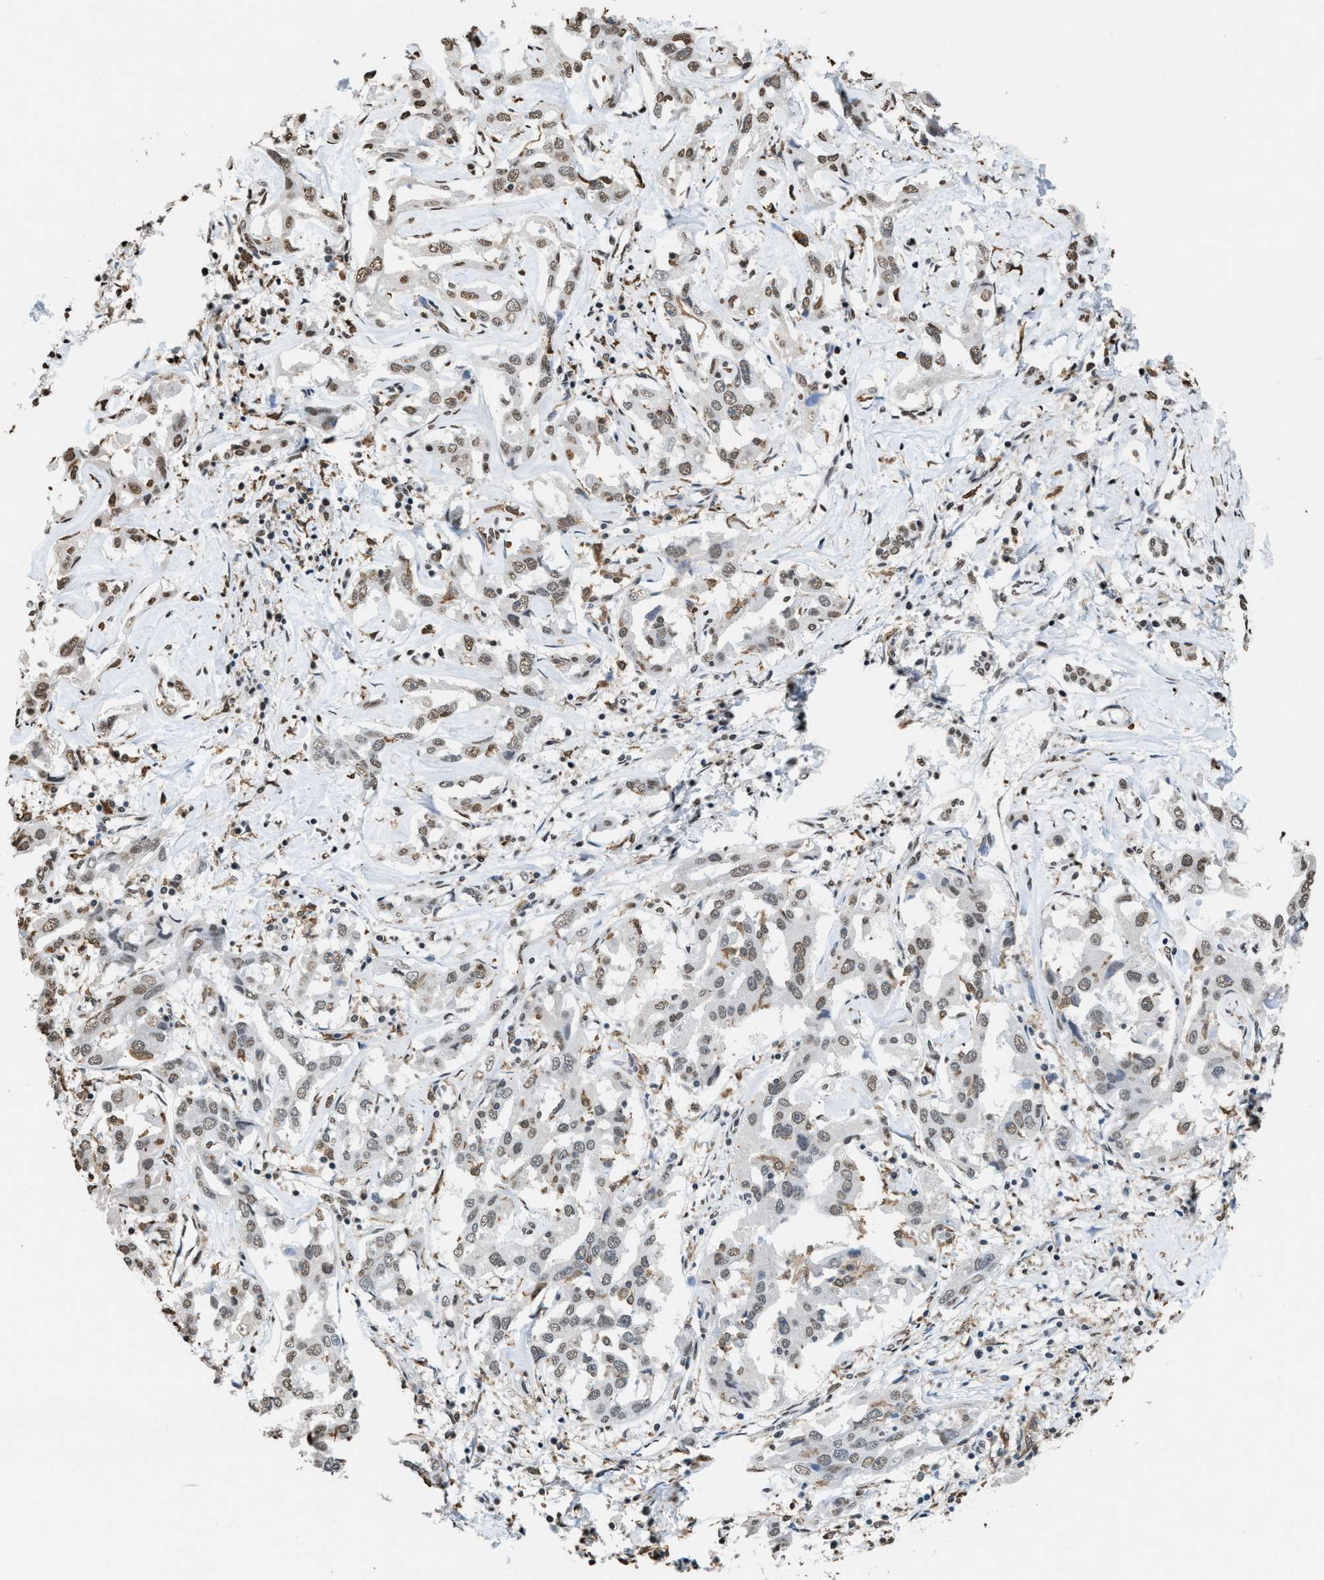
{"staining": {"intensity": "weak", "quantity": "25%-75%", "location": "nuclear"}, "tissue": "liver cancer", "cell_type": "Tumor cells", "image_type": "cancer", "snomed": [{"axis": "morphology", "description": "Cholangiocarcinoma"}, {"axis": "topography", "description": "Liver"}], "caption": "A photomicrograph of liver cancer (cholangiocarcinoma) stained for a protein displays weak nuclear brown staining in tumor cells. The staining is performed using DAB (3,3'-diaminobenzidine) brown chromogen to label protein expression. The nuclei are counter-stained blue using hematoxylin.", "gene": "NUP88", "patient": {"sex": "male", "age": 59}}